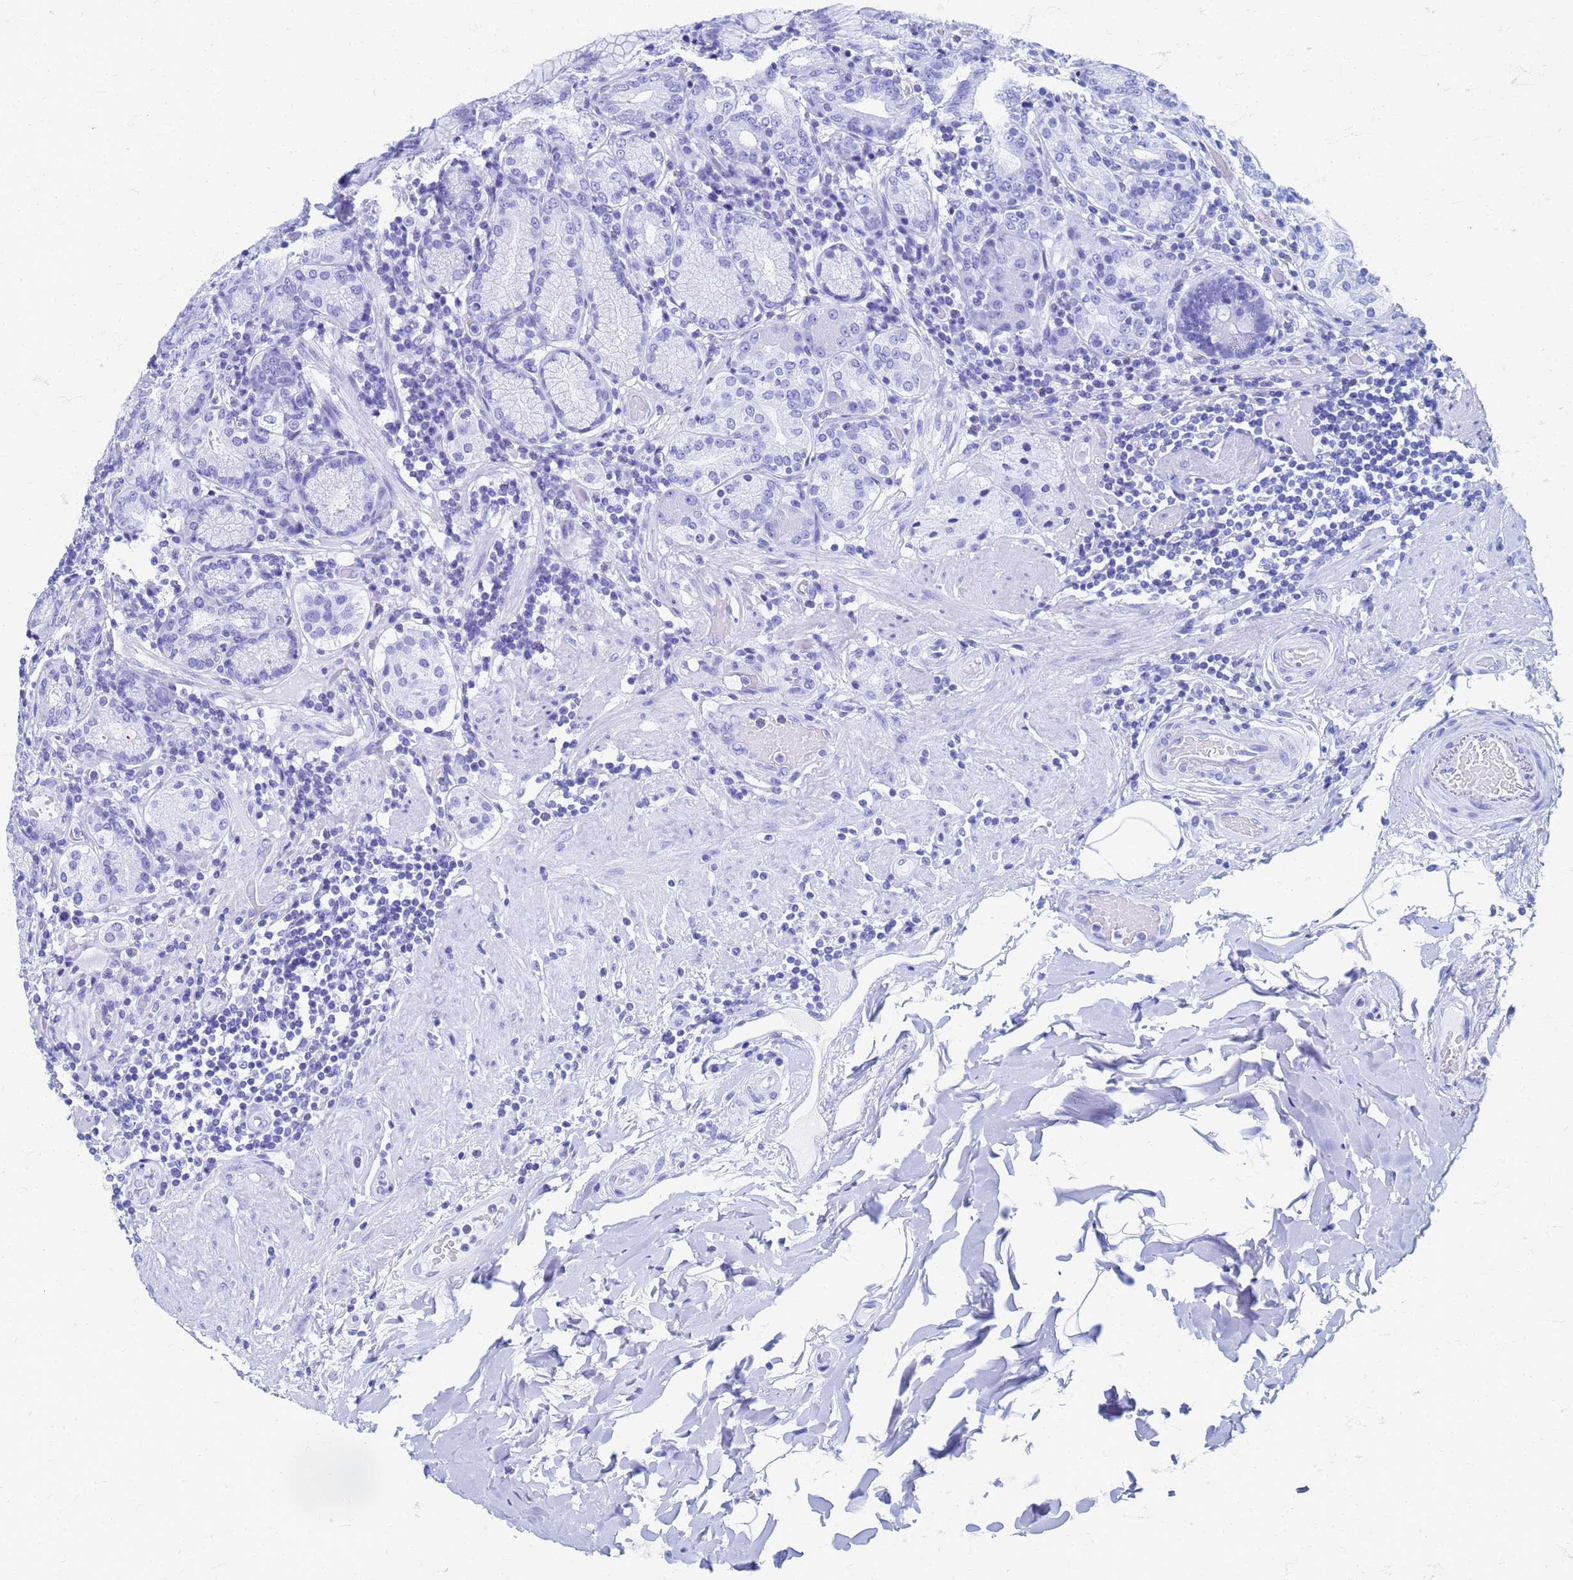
{"staining": {"intensity": "negative", "quantity": "none", "location": "none"}, "tissue": "stomach", "cell_type": "Glandular cells", "image_type": "normal", "snomed": [{"axis": "morphology", "description": "Normal tissue, NOS"}, {"axis": "topography", "description": "Stomach, upper"}, {"axis": "topography", "description": "Stomach, lower"}], "caption": "DAB immunohistochemical staining of normal stomach shows no significant staining in glandular cells. The staining is performed using DAB brown chromogen with nuclei counter-stained in using hematoxylin.", "gene": "ATPAF1", "patient": {"sex": "female", "age": 76}}